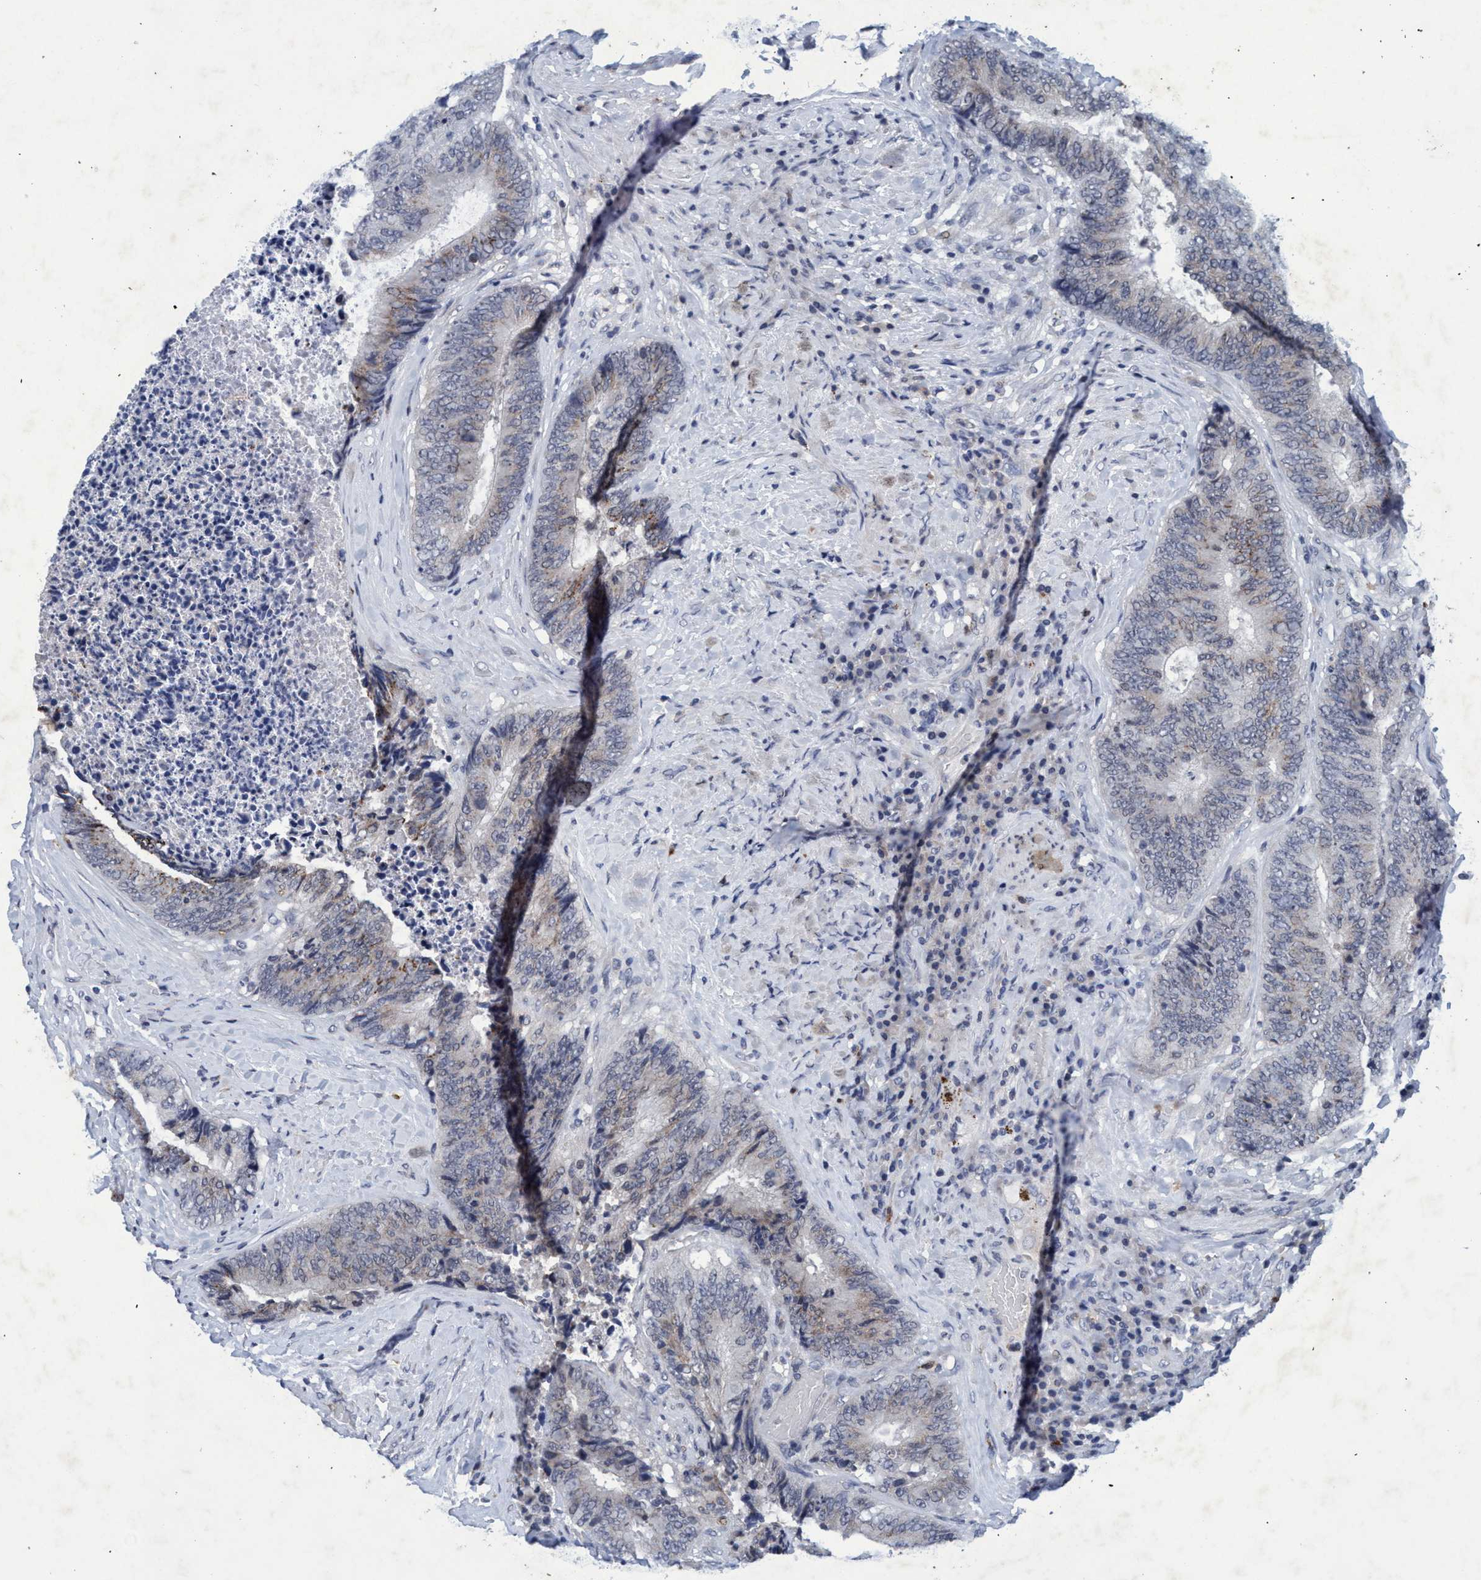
{"staining": {"intensity": "moderate", "quantity": "<25%", "location": "cytoplasmic/membranous"}, "tissue": "colorectal cancer", "cell_type": "Tumor cells", "image_type": "cancer", "snomed": [{"axis": "morphology", "description": "Adenocarcinoma, NOS"}, {"axis": "topography", "description": "Rectum"}], "caption": "Immunohistochemical staining of human colorectal cancer exhibits moderate cytoplasmic/membranous protein staining in approximately <25% of tumor cells.", "gene": "GRB14", "patient": {"sex": "male", "age": 72}}